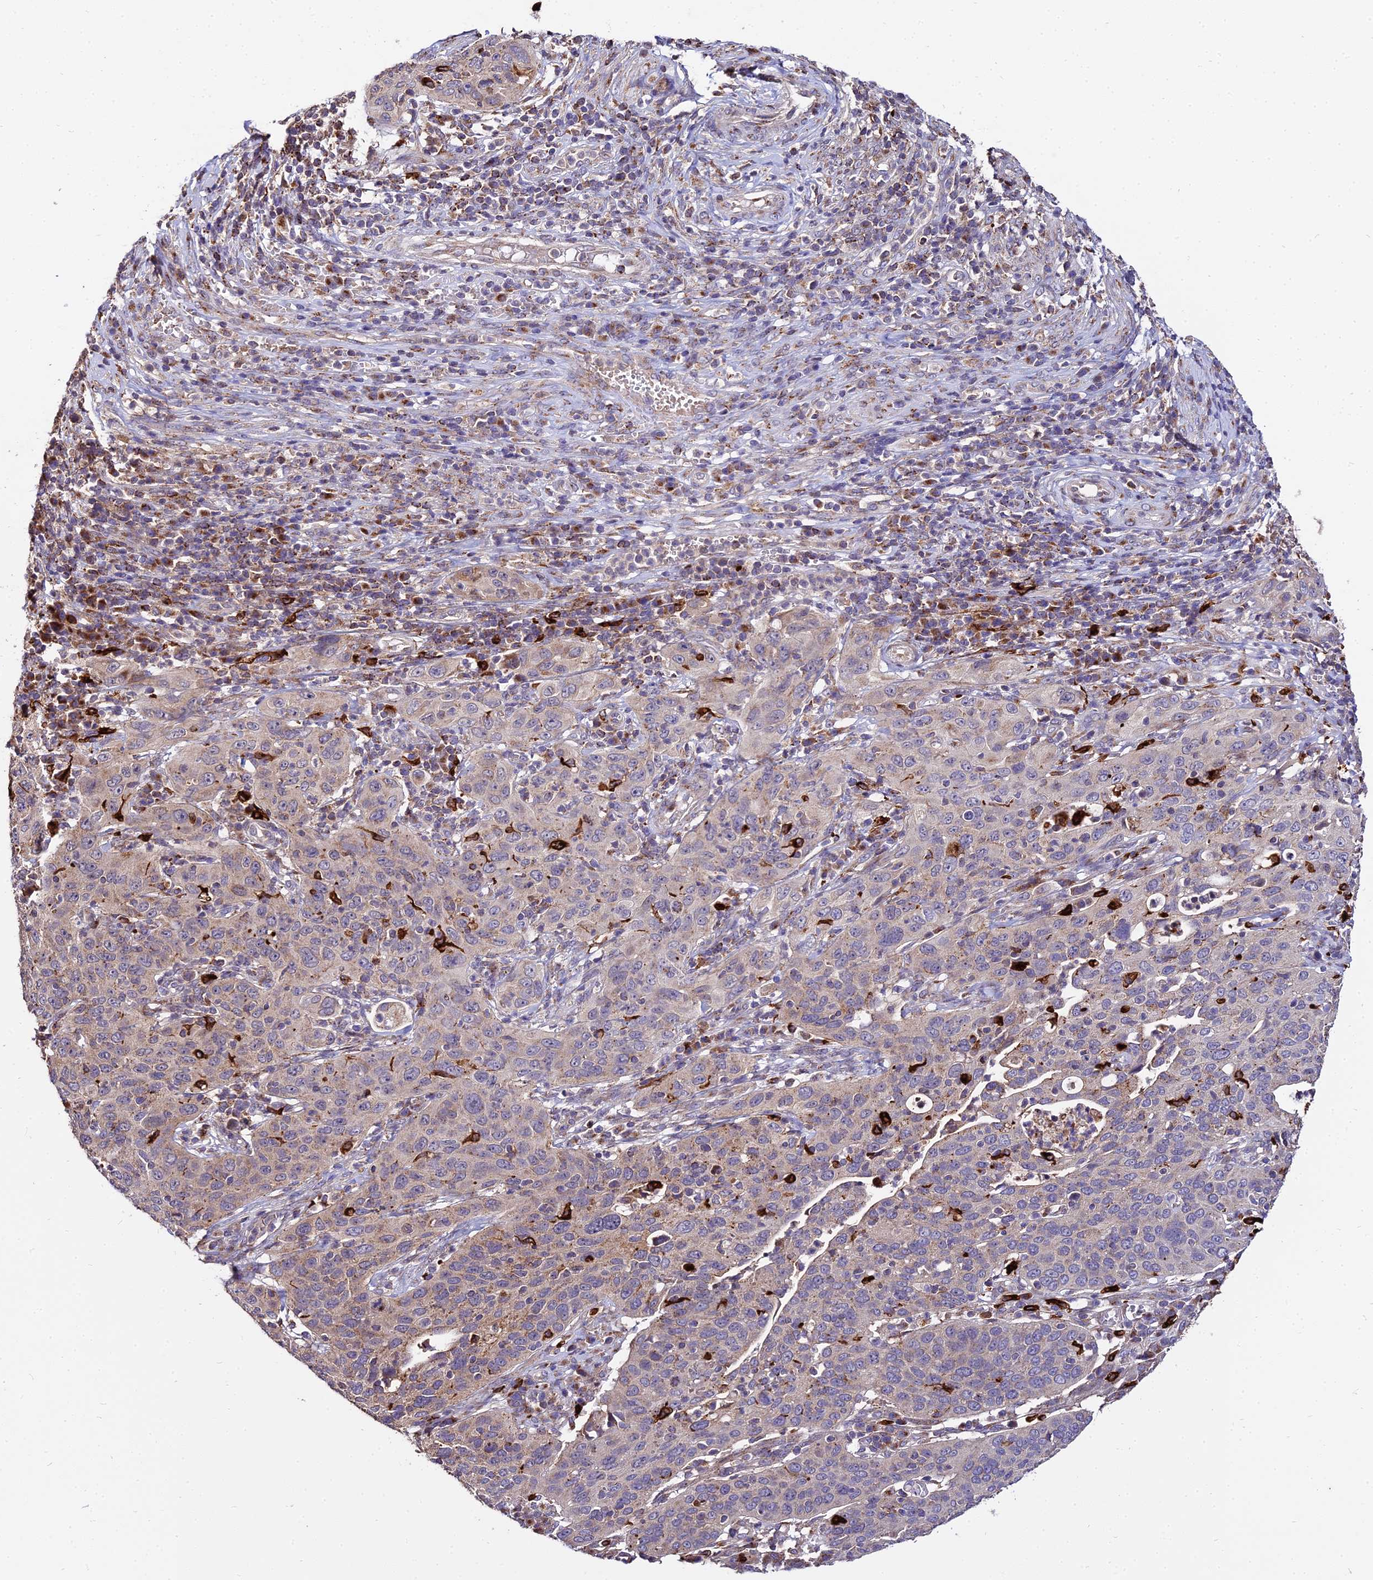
{"staining": {"intensity": "weak", "quantity": "<25%", "location": "cytoplasmic/membranous"}, "tissue": "cervical cancer", "cell_type": "Tumor cells", "image_type": "cancer", "snomed": [{"axis": "morphology", "description": "Squamous cell carcinoma, NOS"}, {"axis": "topography", "description": "Cervix"}], "caption": "High magnification brightfield microscopy of cervical squamous cell carcinoma stained with DAB (brown) and counterstained with hematoxylin (blue): tumor cells show no significant staining.", "gene": "PEX19", "patient": {"sex": "female", "age": 36}}